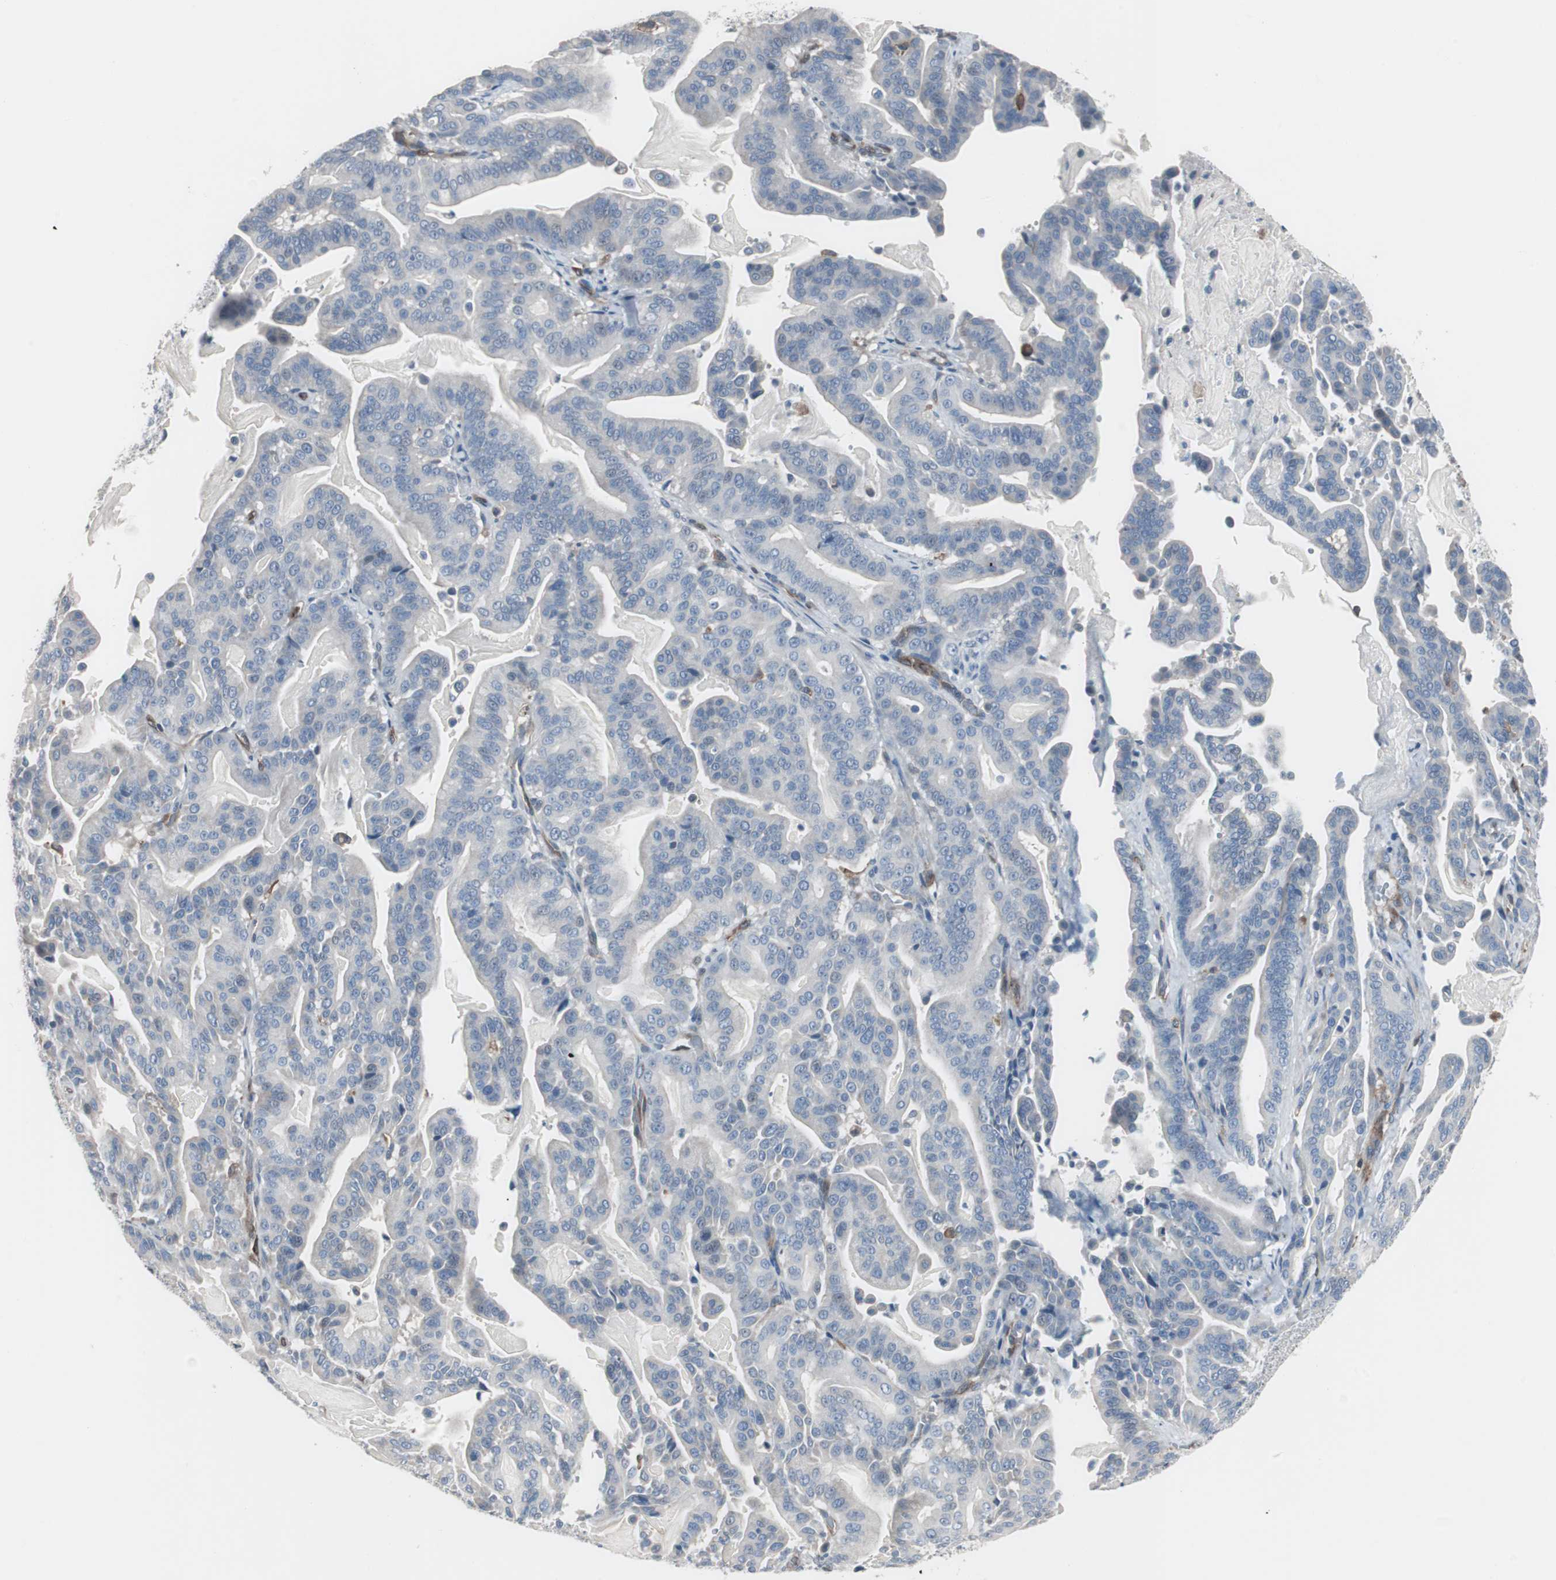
{"staining": {"intensity": "negative", "quantity": "none", "location": "none"}, "tissue": "pancreatic cancer", "cell_type": "Tumor cells", "image_type": "cancer", "snomed": [{"axis": "morphology", "description": "Adenocarcinoma, NOS"}, {"axis": "topography", "description": "Pancreas"}], "caption": "Pancreatic cancer was stained to show a protein in brown. There is no significant staining in tumor cells. (Brightfield microscopy of DAB immunohistochemistry (IHC) at high magnification).", "gene": "SWAP70", "patient": {"sex": "male", "age": 63}}